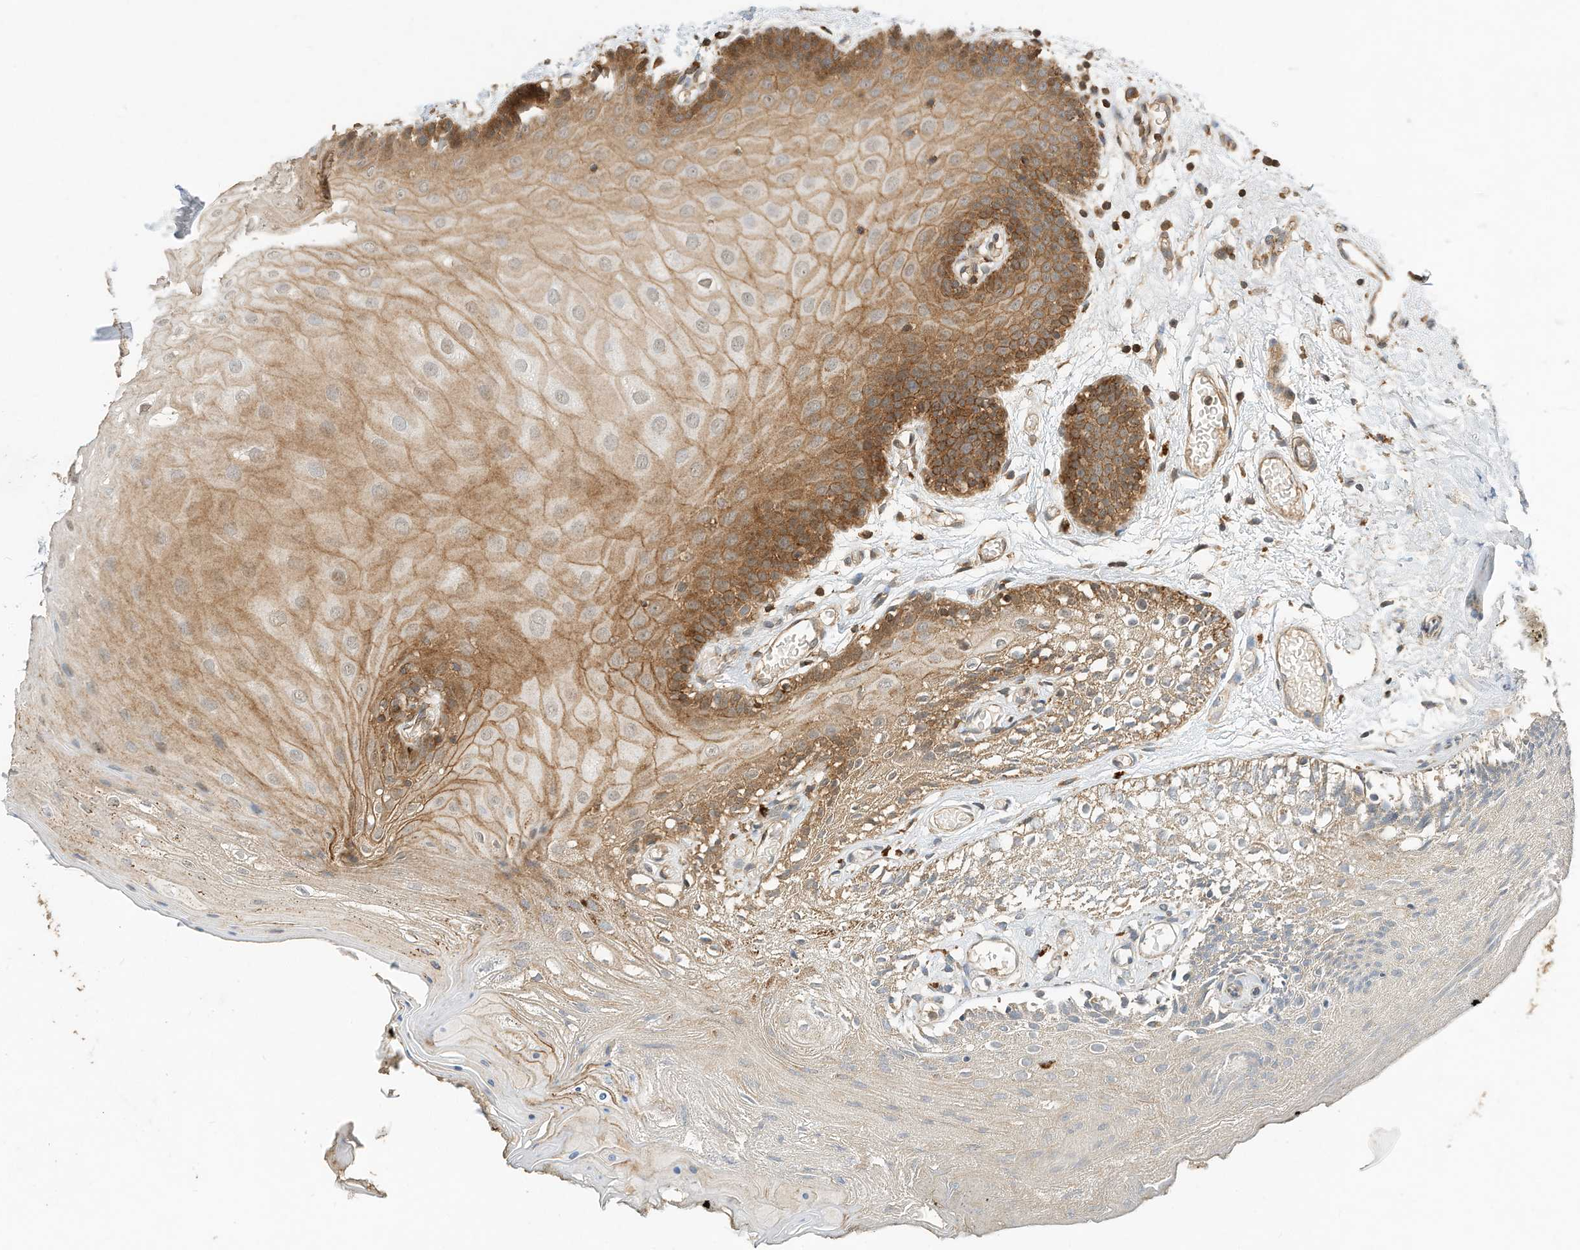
{"staining": {"intensity": "moderate", "quantity": "25%-75%", "location": "cytoplasmic/membranous"}, "tissue": "oral mucosa", "cell_type": "Squamous epithelial cells", "image_type": "normal", "snomed": [{"axis": "morphology", "description": "Normal tissue, NOS"}, {"axis": "morphology", "description": "Squamous cell carcinoma, NOS"}, {"axis": "topography", "description": "Skeletal muscle"}, {"axis": "topography", "description": "Oral tissue"}, {"axis": "topography", "description": "Salivary gland"}, {"axis": "topography", "description": "Head-Neck"}], "caption": "Brown immunohistochemical staining in normal oral mucosa reveals moderate cytoplasmic/membranous positivity in approximately 25%-75% of squamous epithelial cells.", "gene": "CPAMD8", "patient": {"sex": "male", "age": 54}}